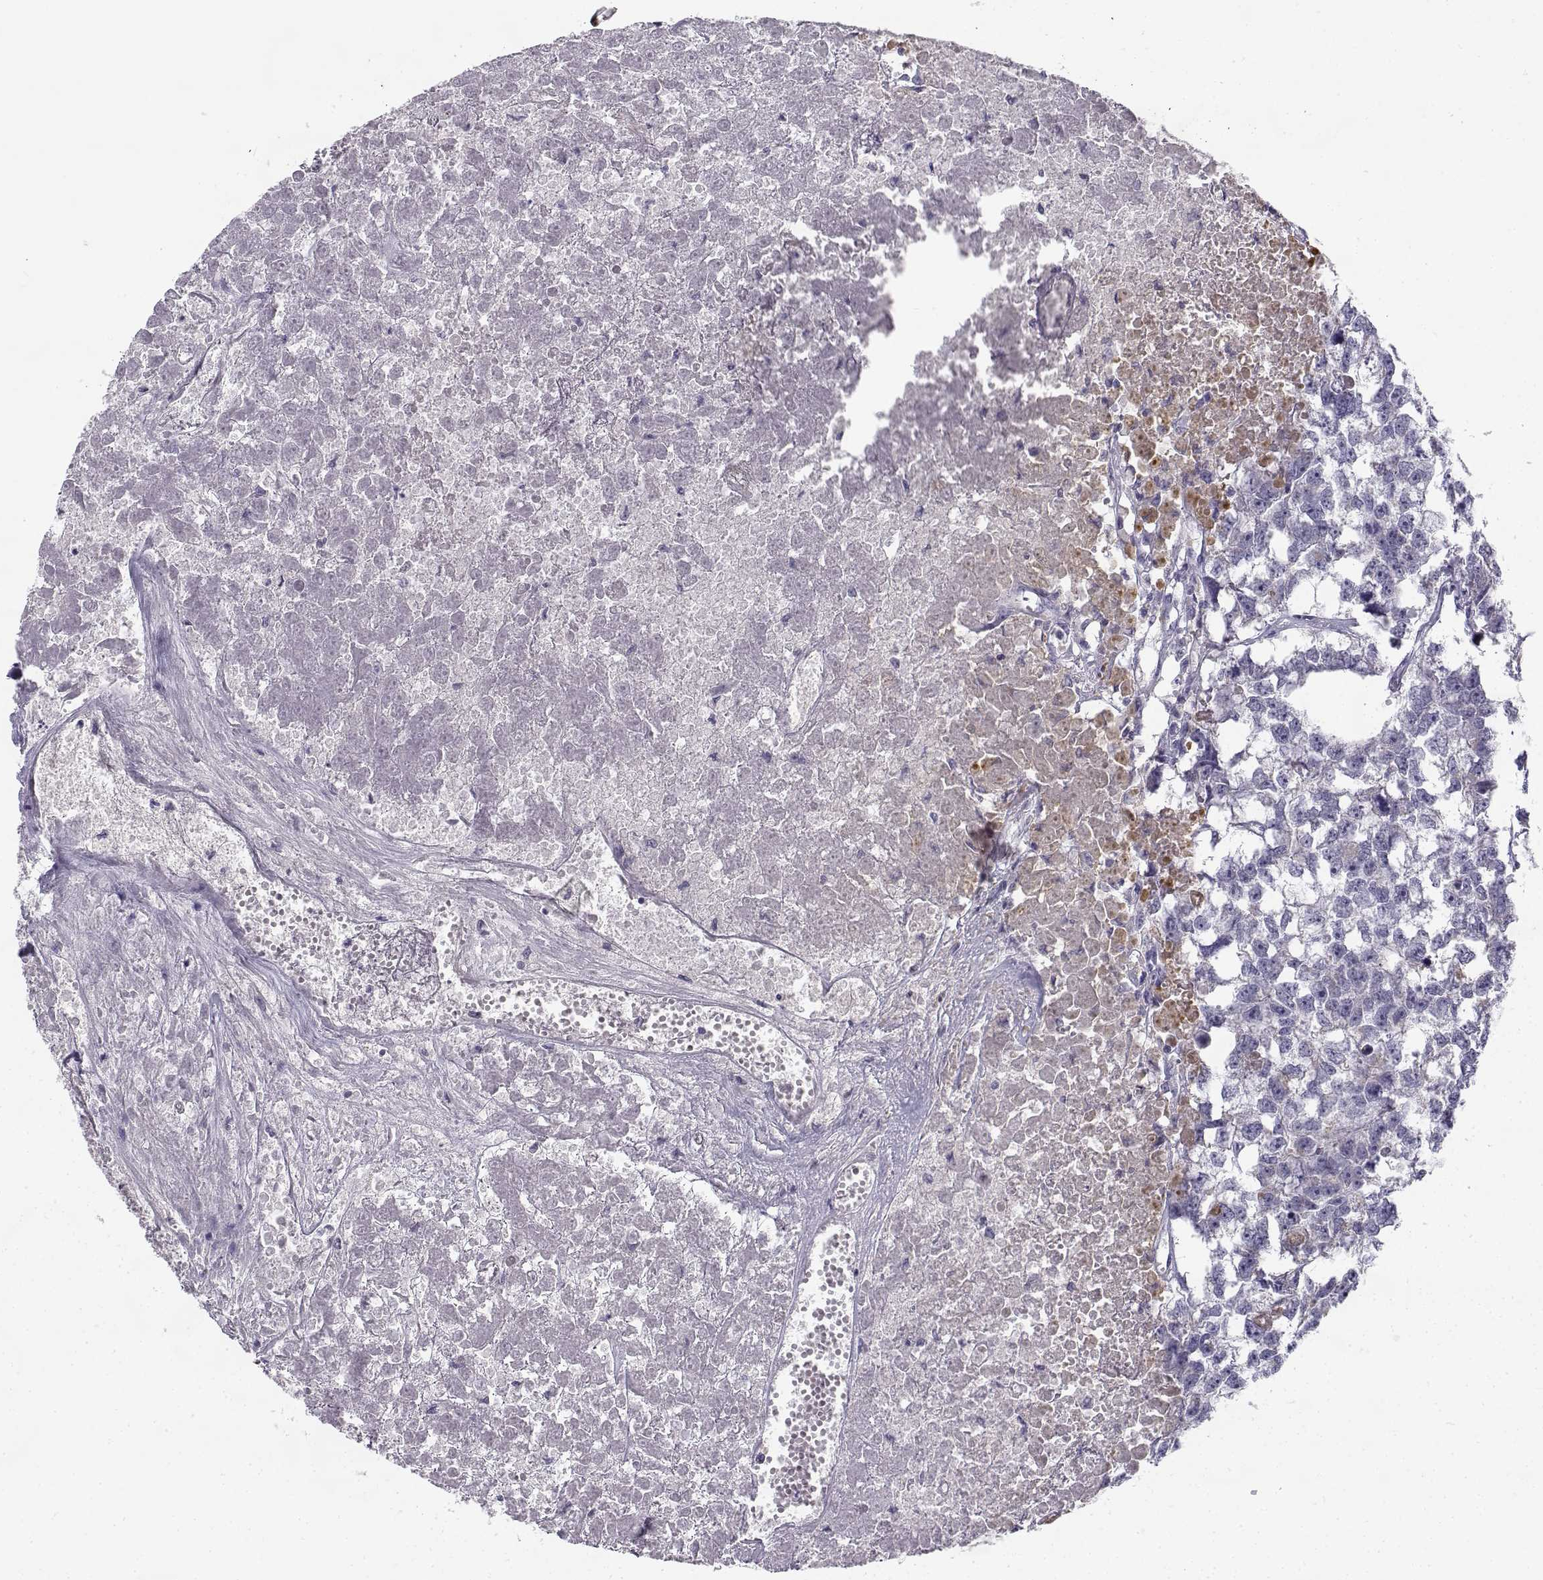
{"staining": {"intensity": "negative", "quantity": "none", "location": "none"}, "tissue": "testis cancer", "cell_type": "Tumor cells", "image_type": "cancer", "snomed": [{"axis": "morphology", "description": "Carcinoma, Embryonal, NOS"}, {"axis": "morphology", "description": "Teratoma, malignant, NOS"}, {"axis": "topography", "description": "Testis"}], "caption": "Human testis cancer stained for a protein using IHC demonstrates no expression in tumor cells.", "gene": "CREB3L3", "patient": {"sex": "male", "age": 44}}